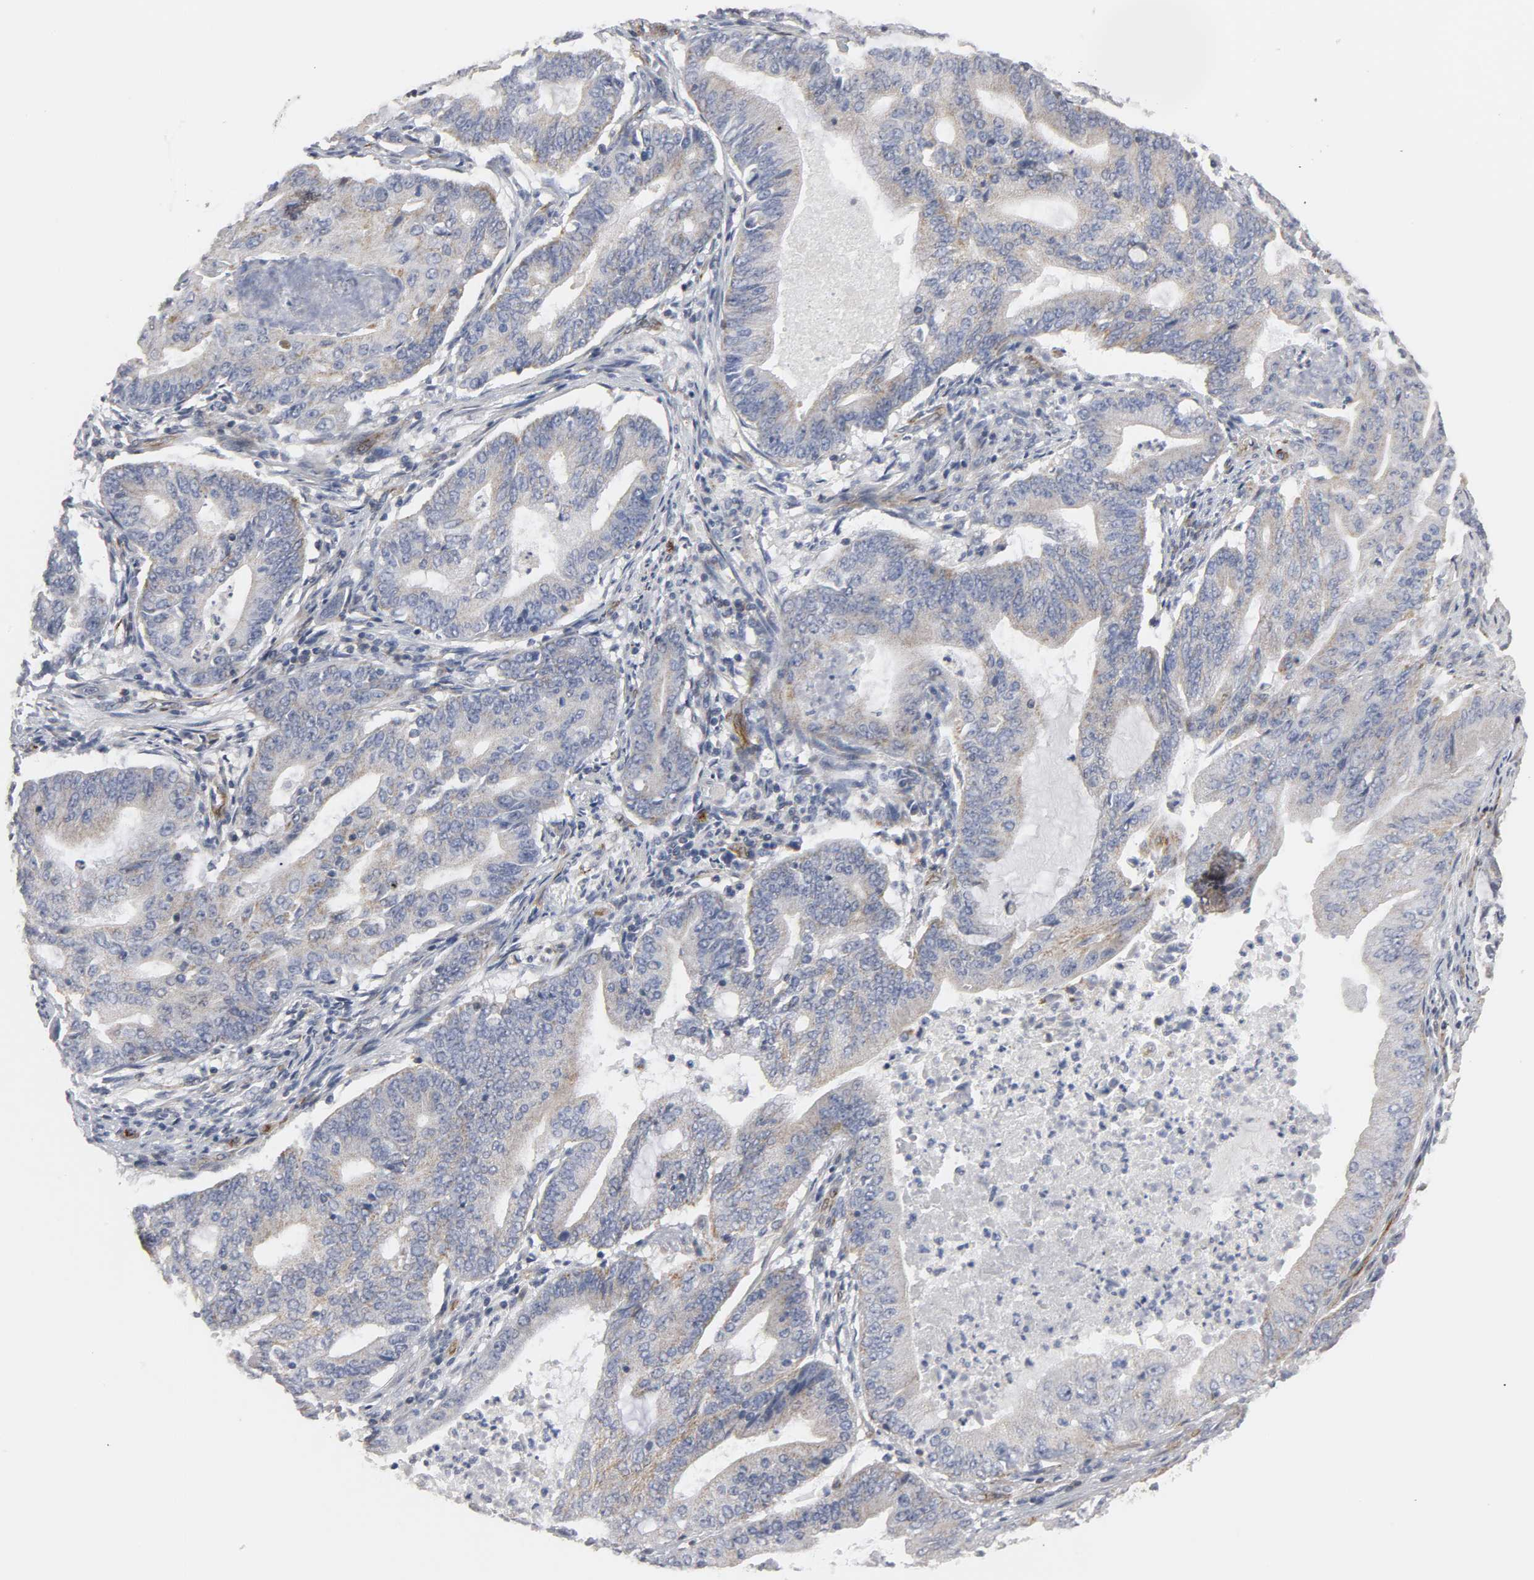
{"staining": {"intensity": "negative", "quantity": "none", "location": "none"}, "tissue": "endometrial cancer", "cell_type": "Tumor cells", "image_type": "cancer", "snomed": [{"axis": "morphology", "description": "Adenocarcinoma, NOS"}, {"axis": "topography", "description": "Endometrium"}], "caption": "Image shows no protein staining in tumor cells of endometrial cancer tissue.", "gene": "GNG2", "patient": {"sex": "female", "age": 63}}